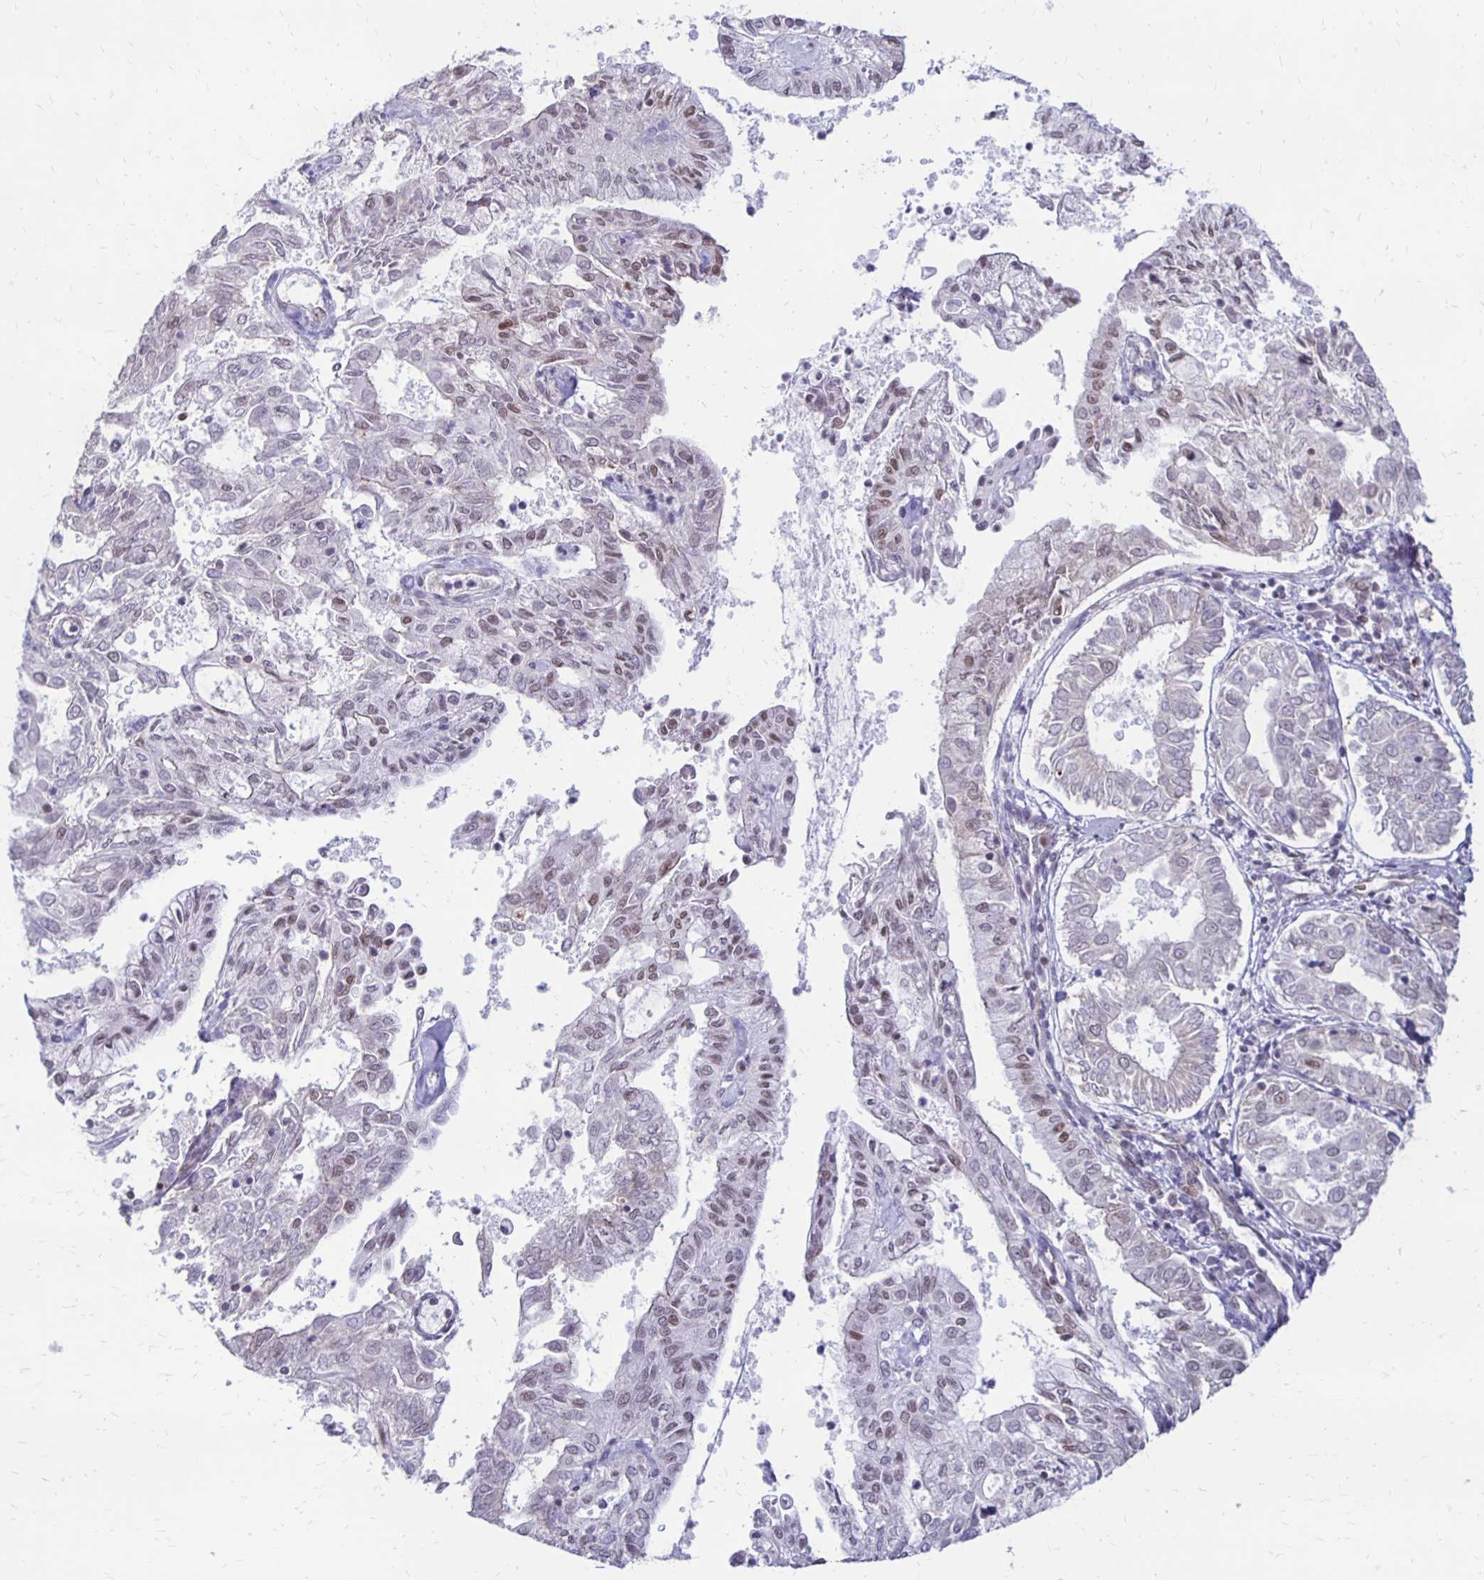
{"staining": {"intensity": "moderate", "quantity": "<25%", "location": "nuclear"}, "tissue": "endometrial cancer", "cell_type": "Tumor cells", "image_type": "cancer", "snomed": [{"axis": "morphology", "description": "Adenocarcinoma, NOS"}, {"axis": "topography", "description": "Endometrium"}], "caption": "Immunohistochemistry (IHC) (DAB (3,3'-diaminobenzidine)) staining of endometrial cancer (adenocarcinoma) reveals moderate nuclear protein expression in about <25% of tumor cells. (DAB (3,3'-diaminobenzidine) IHC, brown staining for protein, blue staining for nuclei).", "gene": "DDB2", "patient": {"sex": "female", "age": 68}}